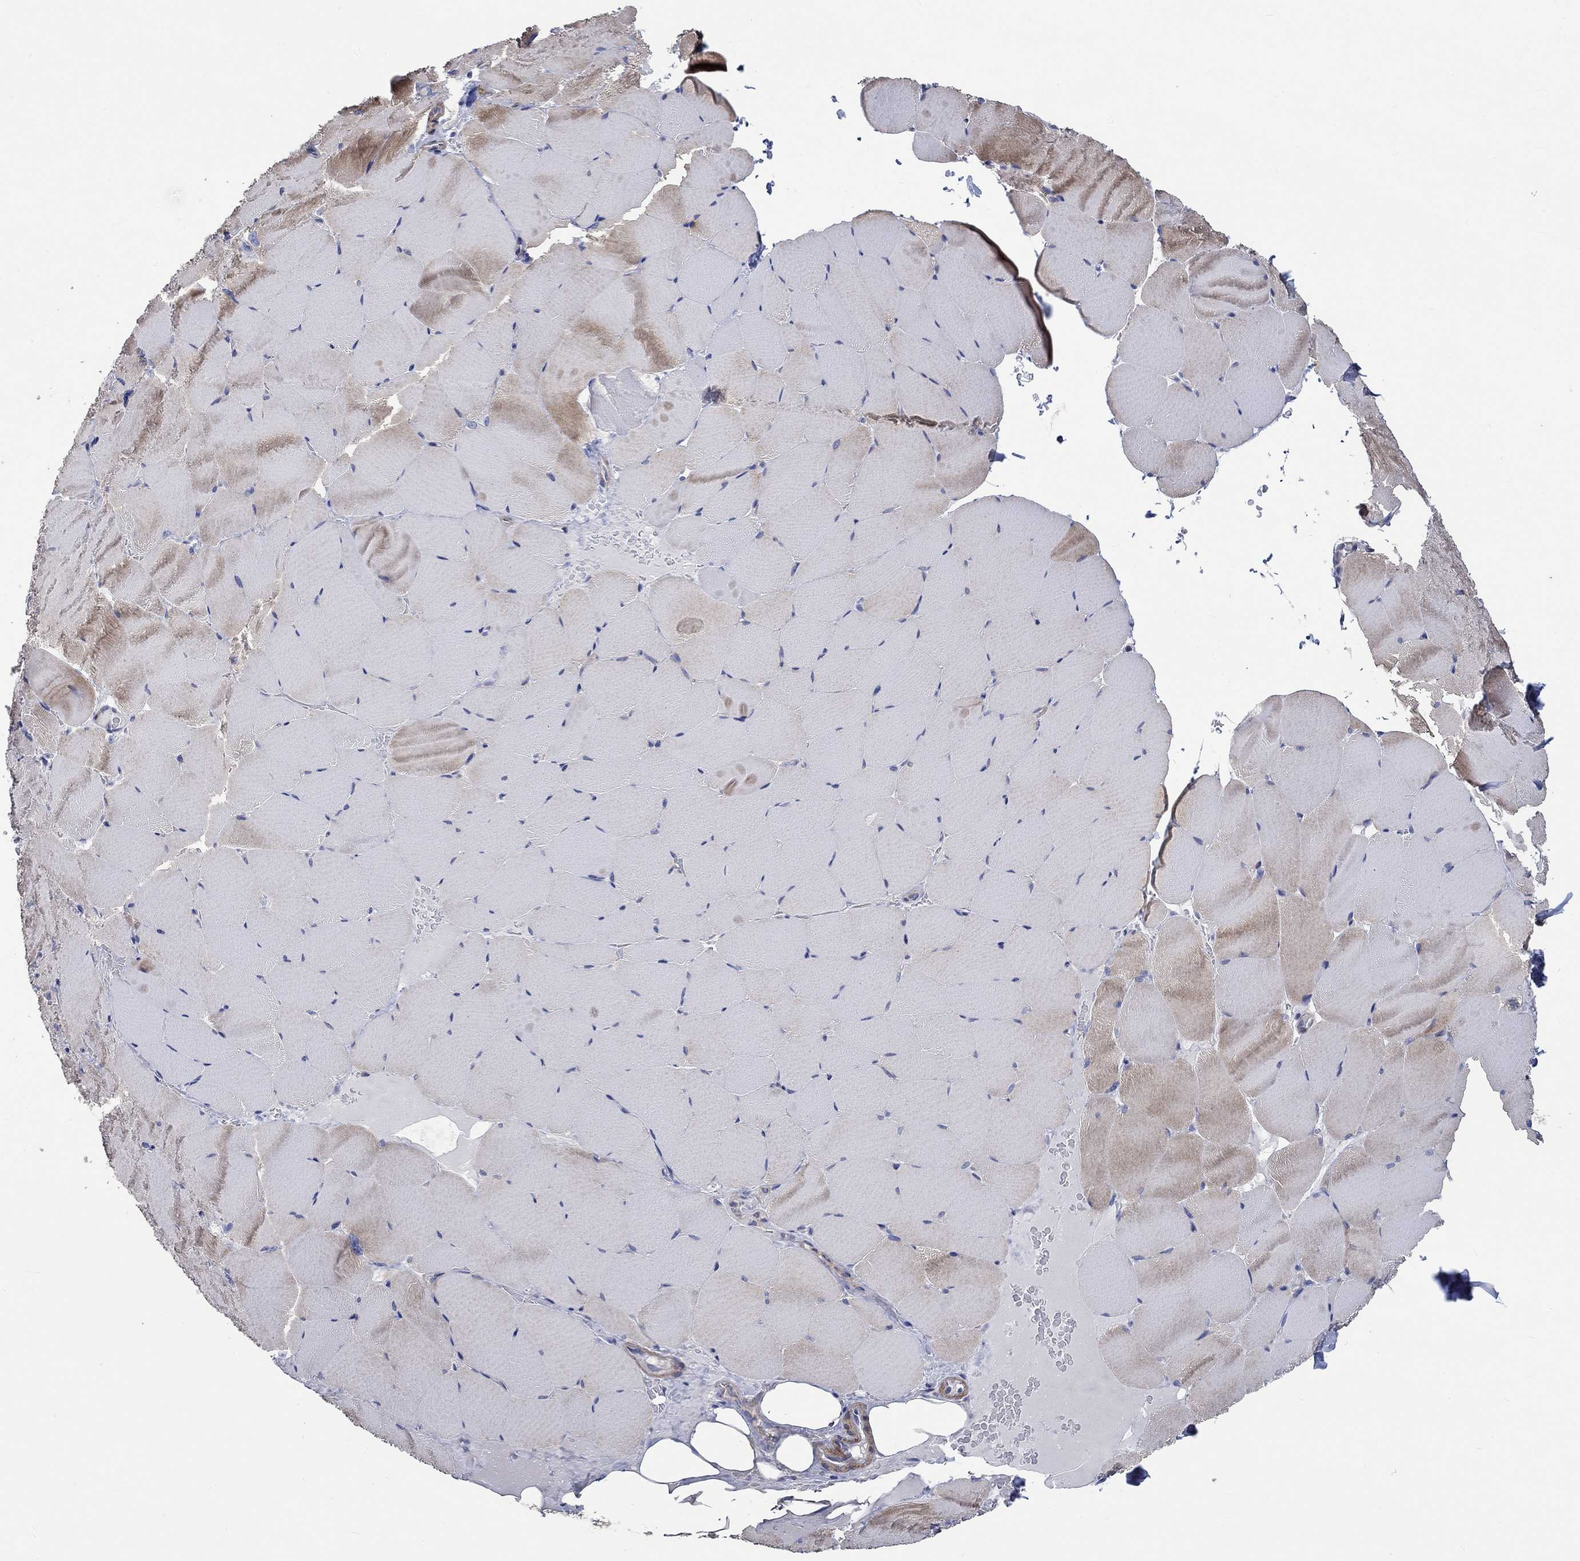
{"staining": {"intensity": "moderate", "quantity": "25%-75%", "location": "cytoplasmic/membranous"}, "tissue": "skeletal muscle", "cell_type": "Myocytes", "image_type": "normal", "snomed": [{"axis": "morphology", "description": "Normal tissue, NOS"}, {"axis": "topography", "description": "Skeletal muscle"}], "caption": "Skeletal muscle stained with DAB immunohistochemistry reveals medium levels of moderate cytoplasmic/membranous positivity in approximately 25%-75% of myocytes.", "gene": "TNFAIP8L3", "patient": {"sex": "female", "age": 37}}